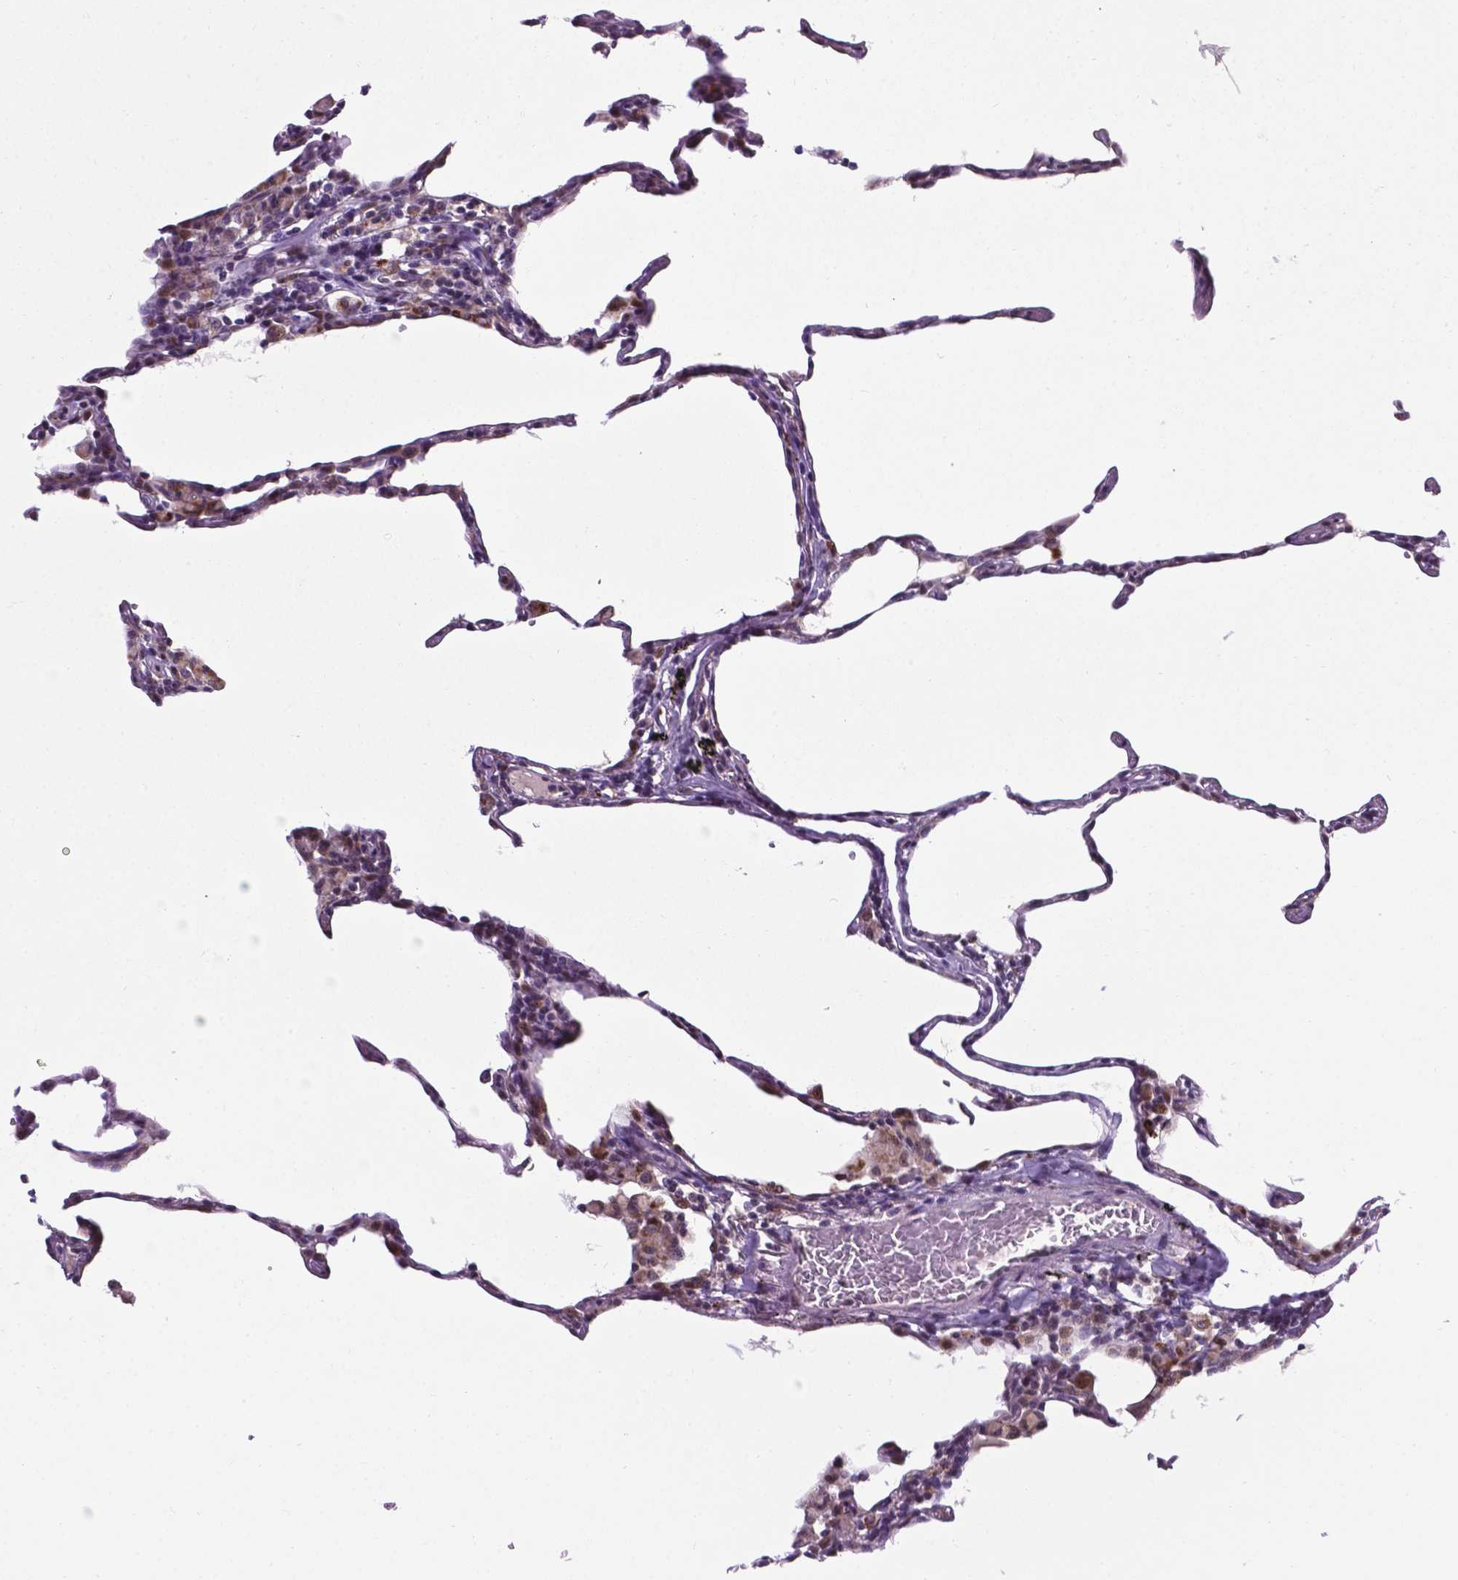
{"staining": {"intensity": "negative", "quantity": "none", "location": "none"}, "tissue": "lung", "cell_type": "Alveolar cells", "image_type": "normal", "snomed": [{"axis": "morphology", "description": "Normal tissue, NOS"}, {"axis": "topography", "description": "Lung"}], "caption": "This histopathology image is of unremarkable lung stained with immunohistochemistry (IHC) to label a protein in brown with the nuclei are counter-stained blue. There is no expression in alveolar cells. The staining is performed using DAB brown chromogen with nuclei counter-stained in using hematoxylin.", "gene": "SMAD2", "patient": {"sex": "female", "age": 57}}